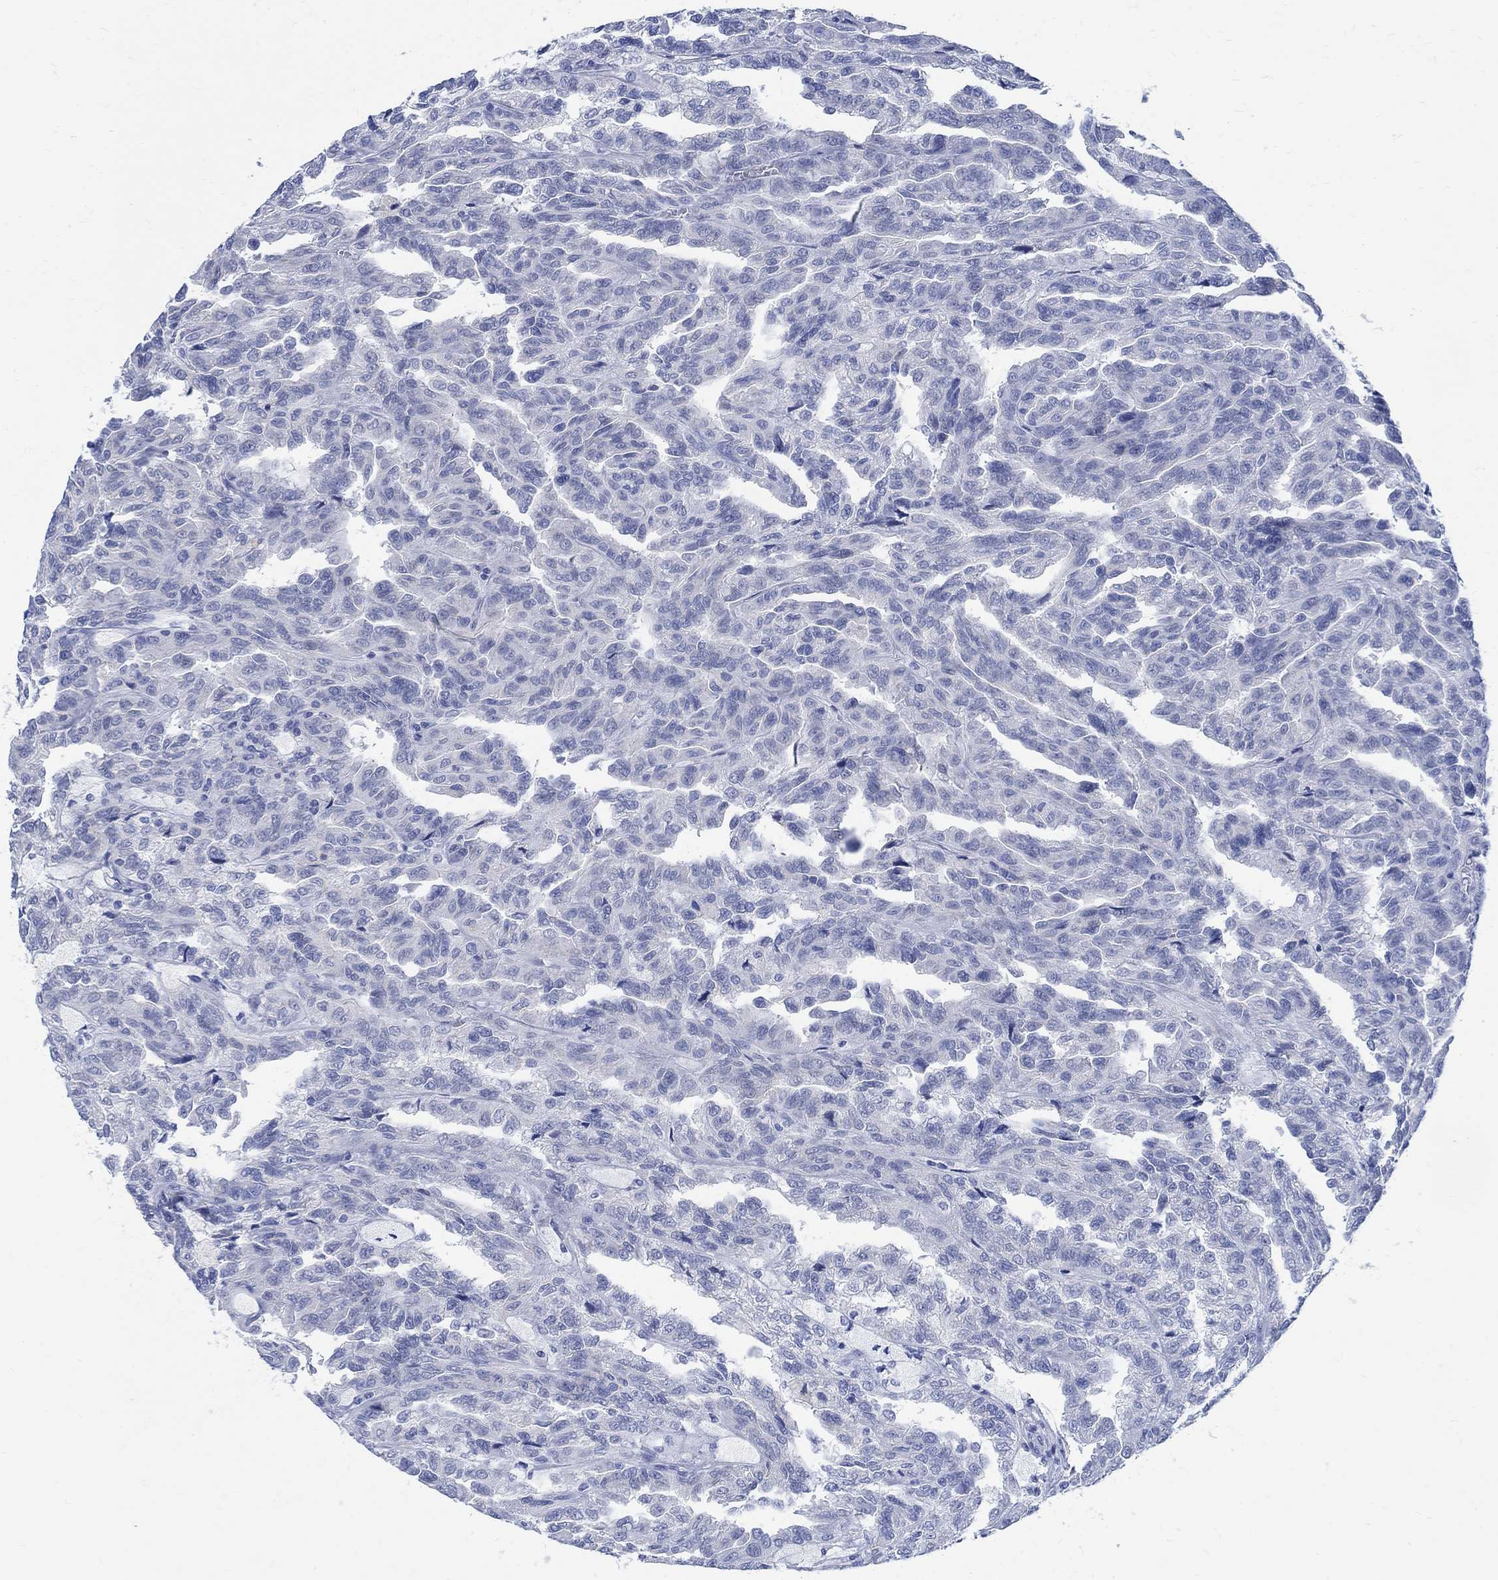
{"staining": {"intensity": "negative", "quantity": "none", "location": "none"}, "tissue": "renal cancer", "cell_type": "Tumor cells", "image_type": "cancer", "snomed": [{"axis": "morphology", "description": "Adenocarcinoma, NOS"}, {"axis": "topography", "description": "Kidney"}], "caption": "High power microscopy histopathology image of an IHC micrograph of renal cancer (adenocarcinoma), revealing no significant expression in tumor cells.", "gene": "CAMK2N1", "patient": {"sex": "male", "age": 79}}